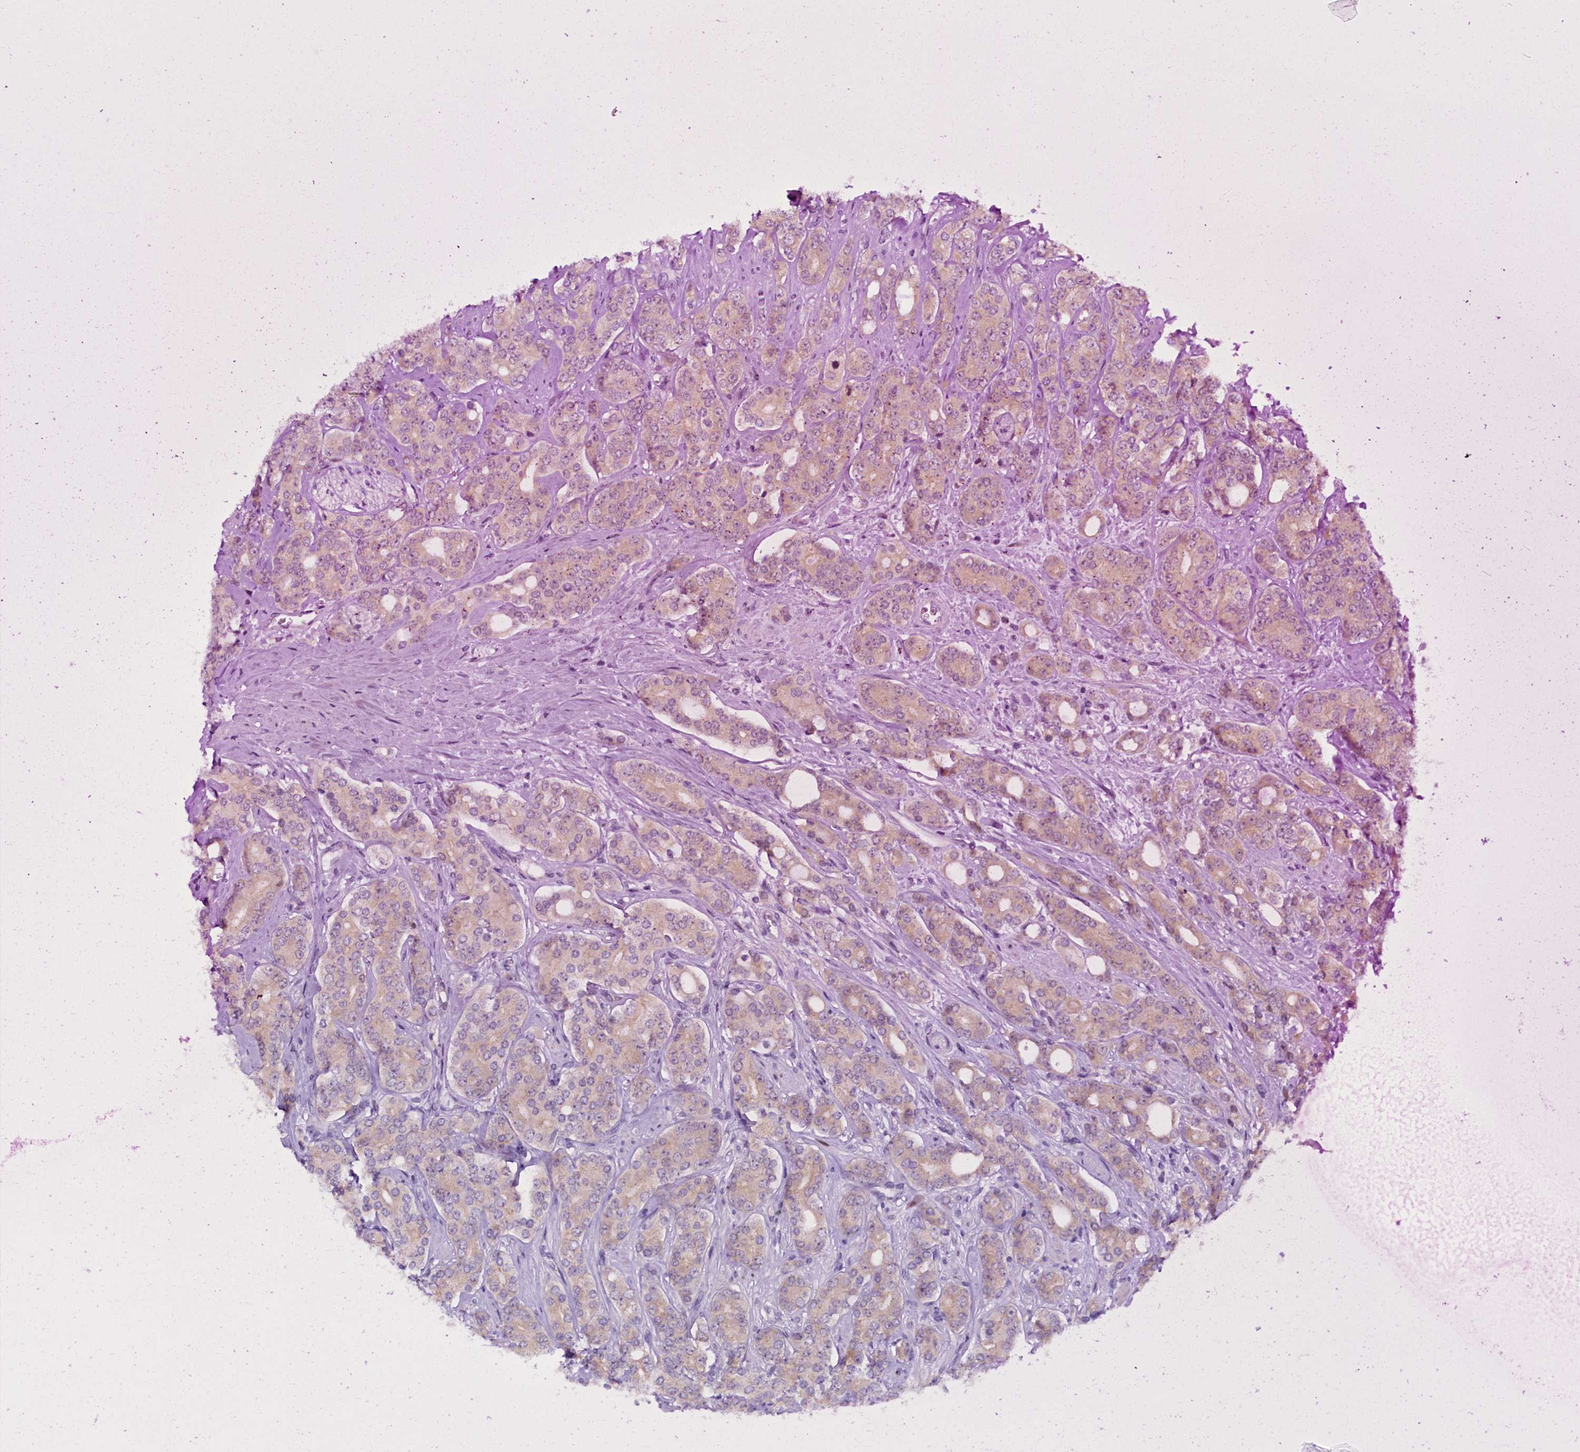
{"staining": {"intensity": "negative", "quantity": "none", "location": "none"}, "tissue": "prostate cancer", "cell_type": "Tumor cells", "image_type": "cancer", "snomed": [{"axis": "morphology", "description": "Adenocarcinoma, High grade"}, {"axis": "topography", "description": "Prostate"}], "caption": "Tumor cells are negative for brown protein staining in prostate cancer. (DAB (3,3'-diaminobenzidine) immunohistochemistry with hematoxylin counter stain).", "gene": "CCDC106", "patient": {"sex": "male", "age": 62}}